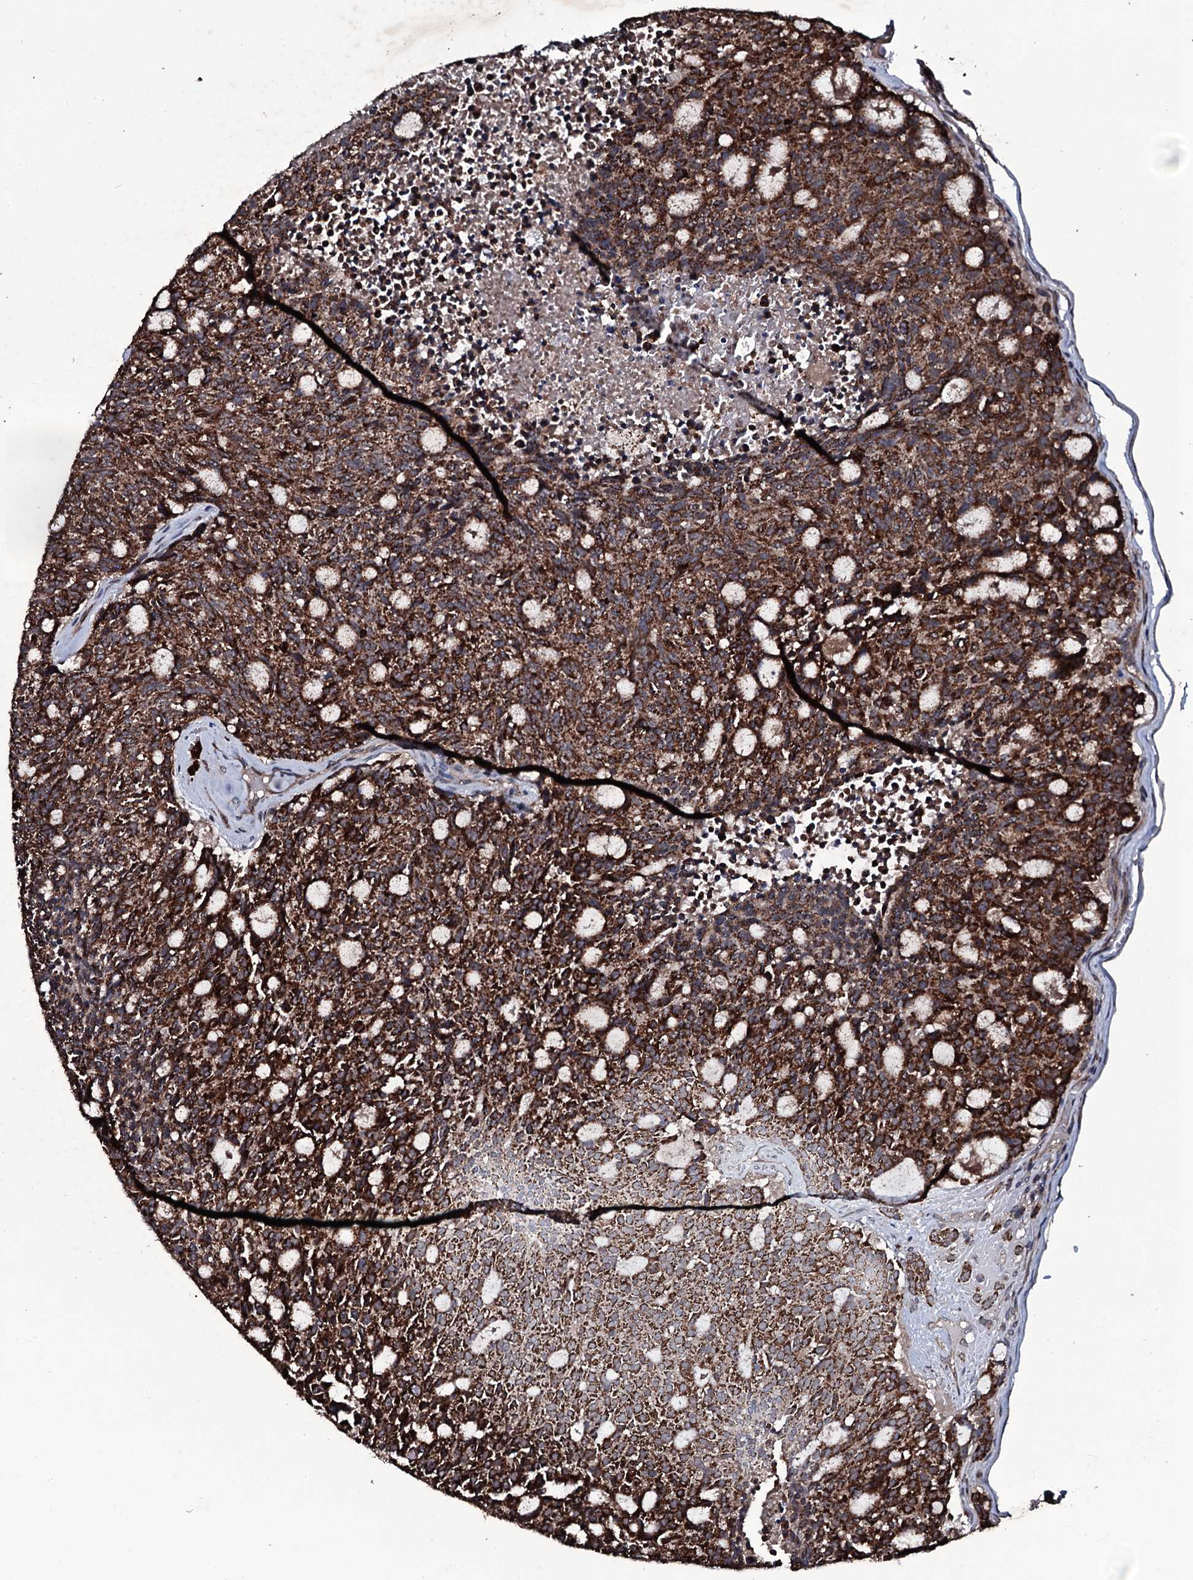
{"staining": {"intensity": "strong", "quantity": ">75%", "location": "cytoplasmic/membranous"}, "tissue": "carcinoid", "cell_type": "Tumor cells", "image_type": "cancer", "snomed": [{"axis": "morphology", "description": "Carcinoid, malignant, NOS"}, {"axis": "topography", "description": "Pancreas"}], "caption": "An image showing strong cytoplasmic/membranous expression in approximately >75% of tumor cells in carcinoid (malignant), as visualized by brown immunohistochemical staining.", "gene": "MRPS31", "patient": {"sex": "female", "age": 54}}